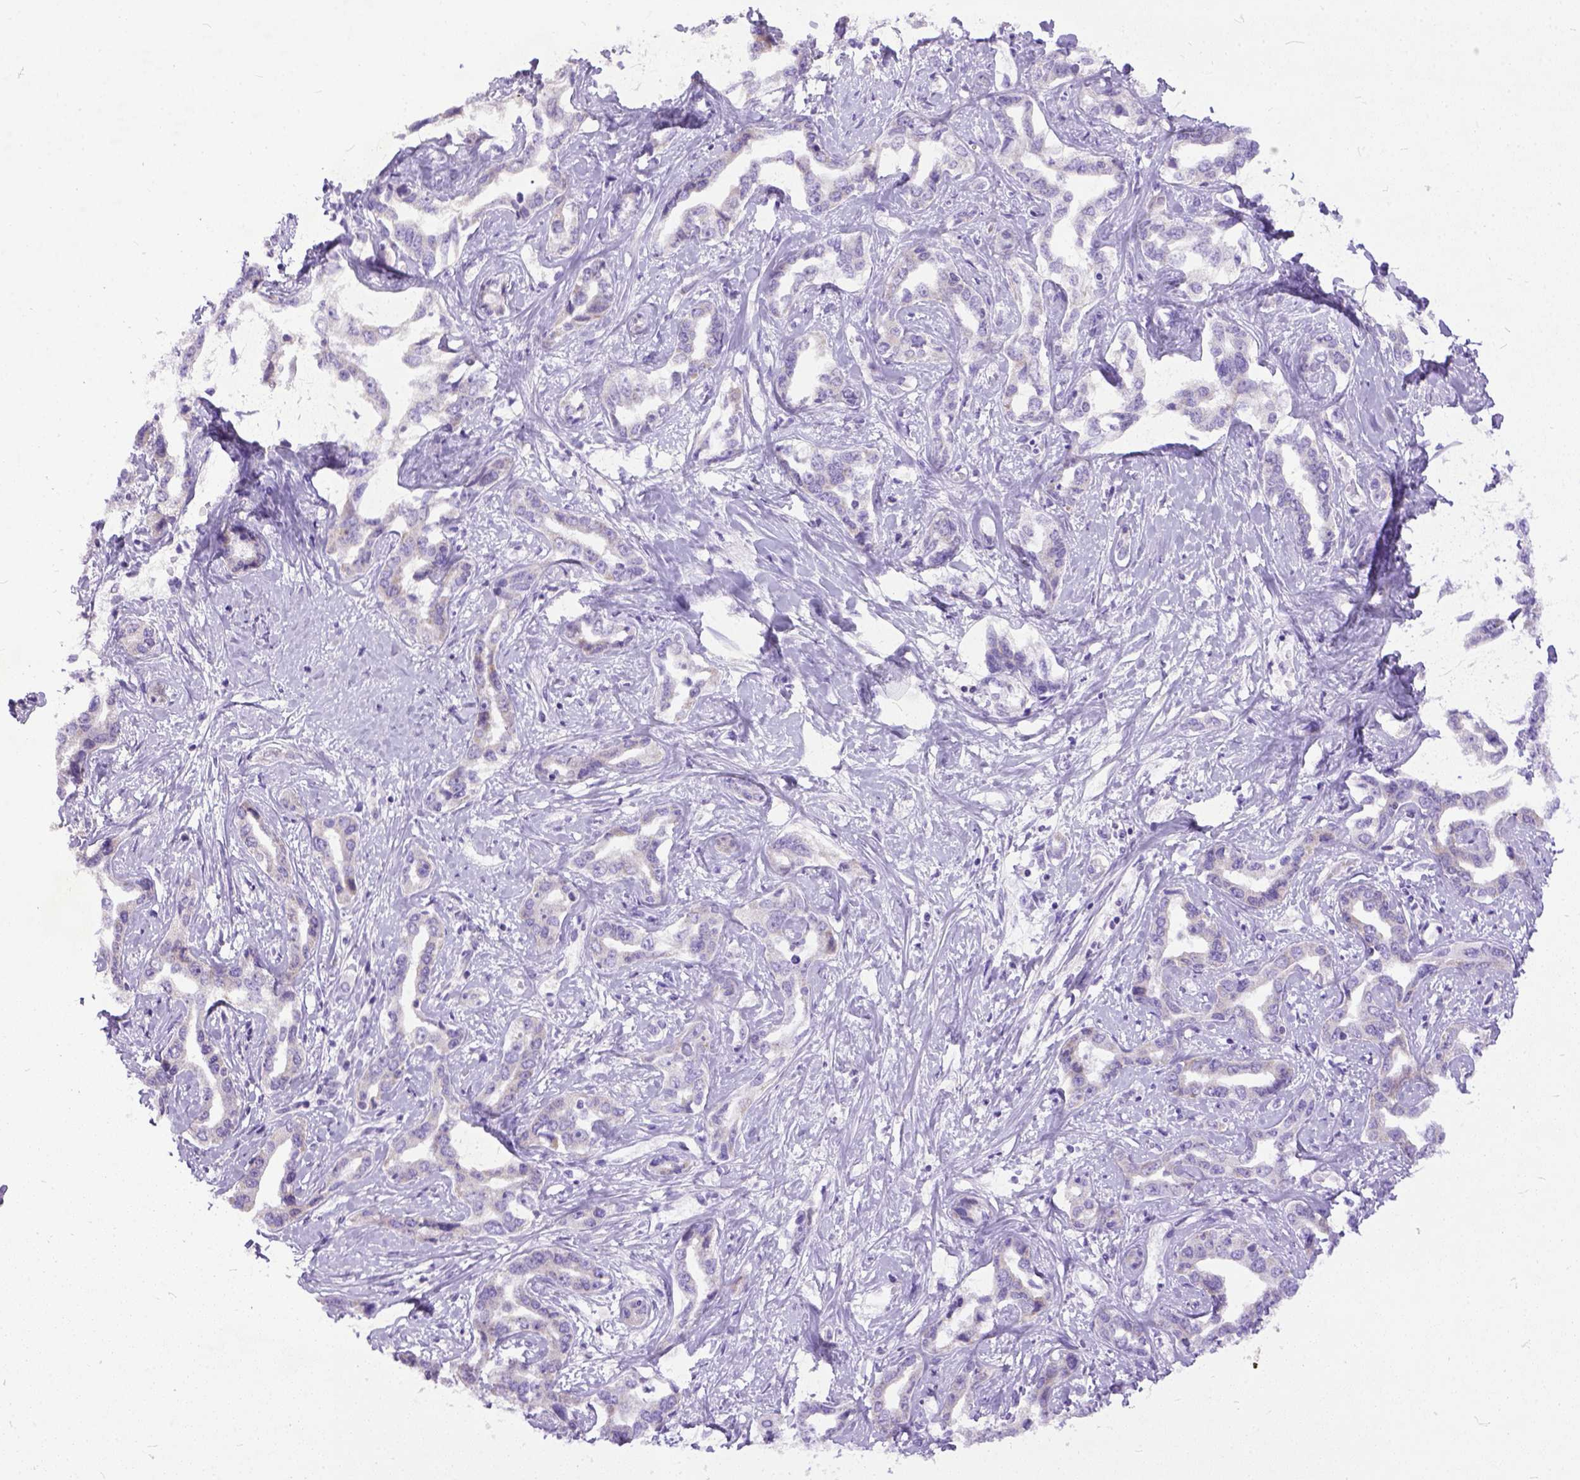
{"staining": {"intensity": "negative", "quantity": "none", "location": "none"}, "tissue": "liver cancer", "cell_type": "Tumor cells", "image_type": "cancer", "snomed": [{"axis": "morphology", "description": "Cholangiocarcinoma"}, {"axis": "topography", "description": "Liver"}], "caption": "IHC micrograph of liver cancer (cholangiocarcinoma) stained for a protein (brown), which shows no staining in tumor cells.", "gene": "PLK5", "patient": {"sex": "male", "age": 59}}